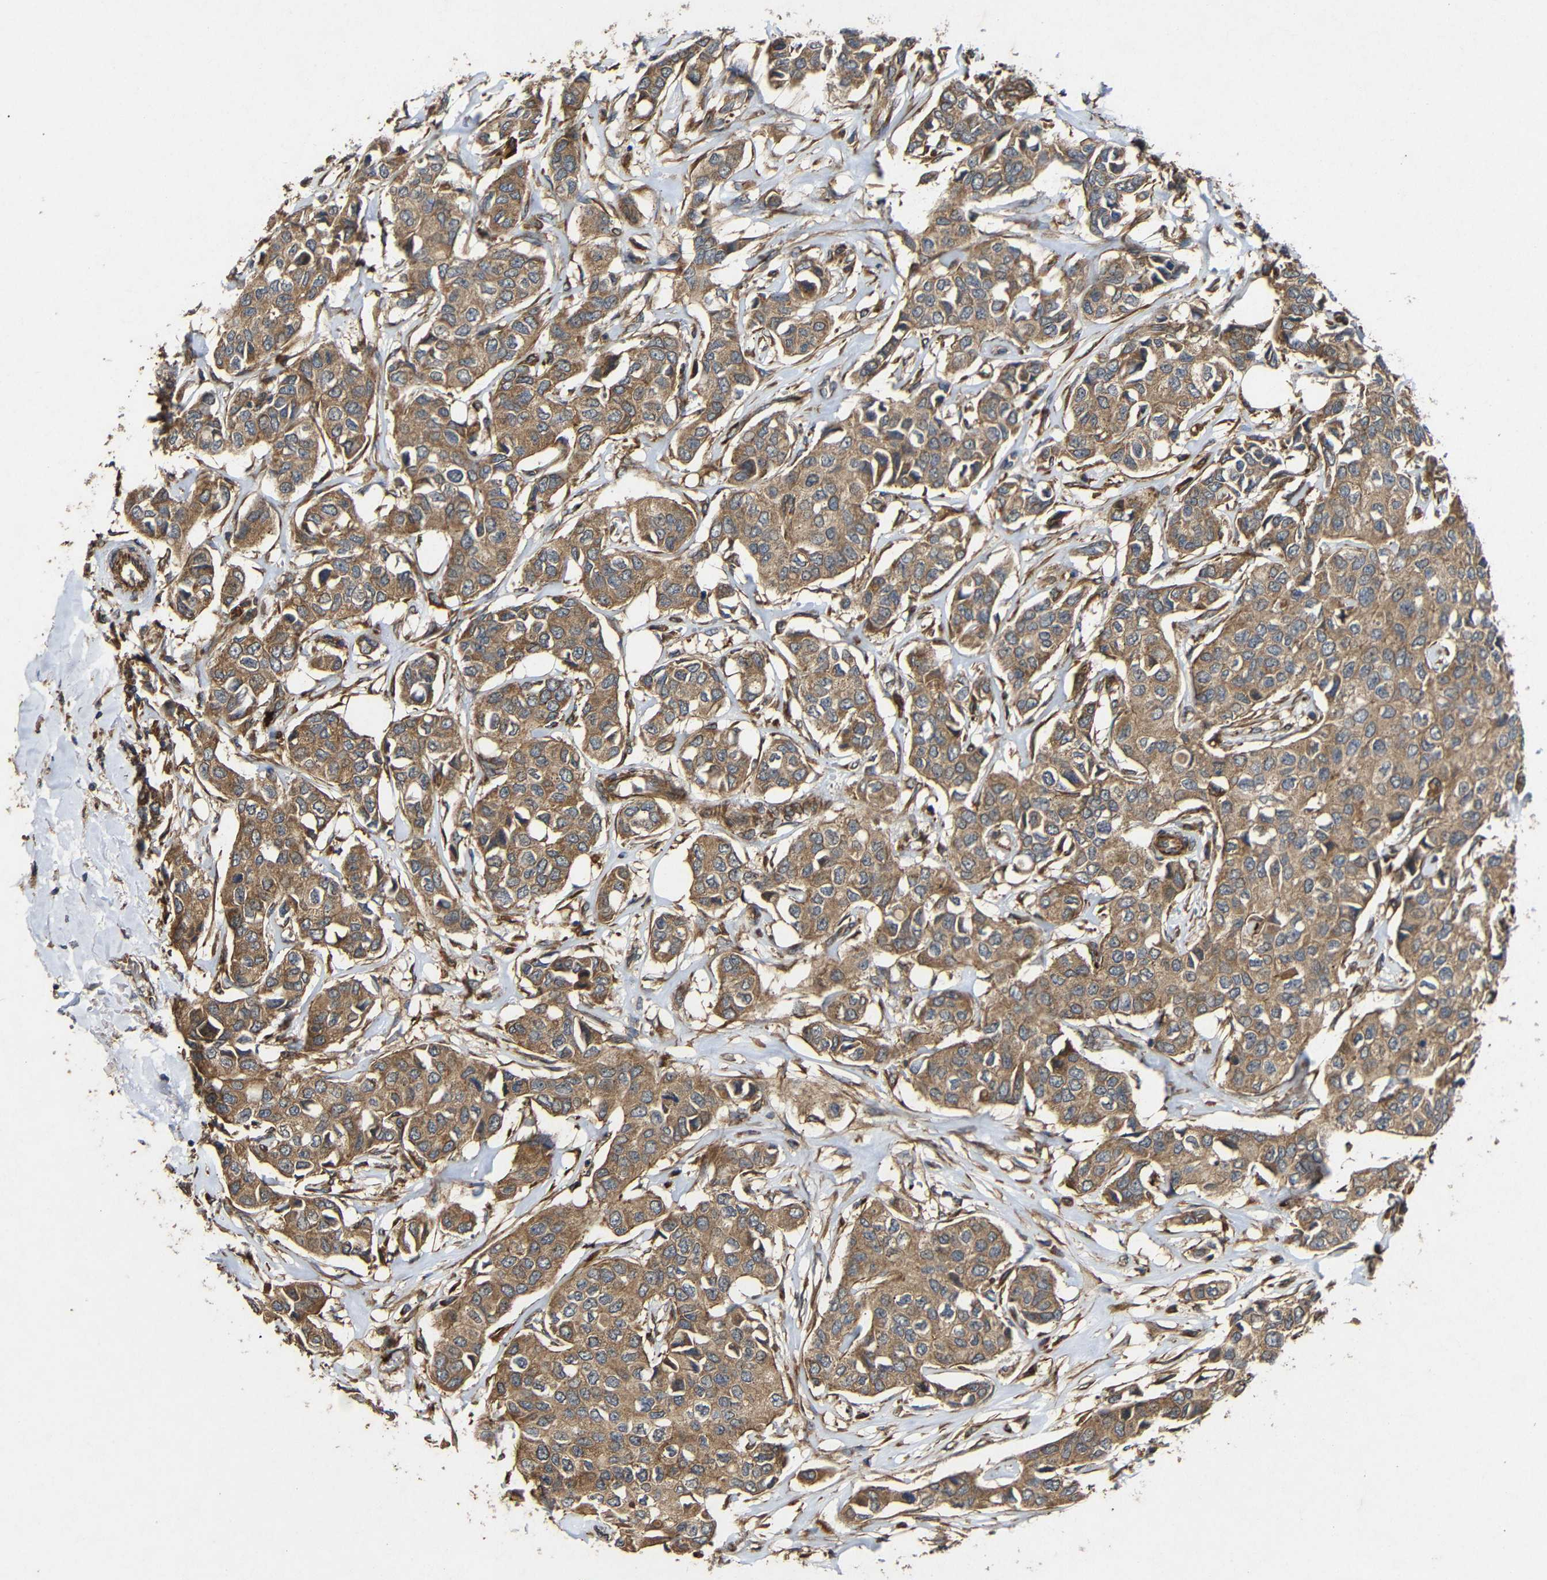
{"staining": {"intensity": "moderate", "quantity": ">75%", "location": "cytoplasmic/membranous"}, "tissue": "breast cancer", "cell_type": "Tumor cells", "image_type": "cancer", "snomed": [{"axis": "morphology", "description": "Duct carcinoma"}, {"axis": "topography", "description": "Breast"}], "caption": "The photomicrograph exhibits a brown stain indicating the presence of a protein in the cytoplasmic/membranous of tumor cells in breast cancer.", "gene": "EIF2S1", "patient": {"sex": "female", "age": 80}}